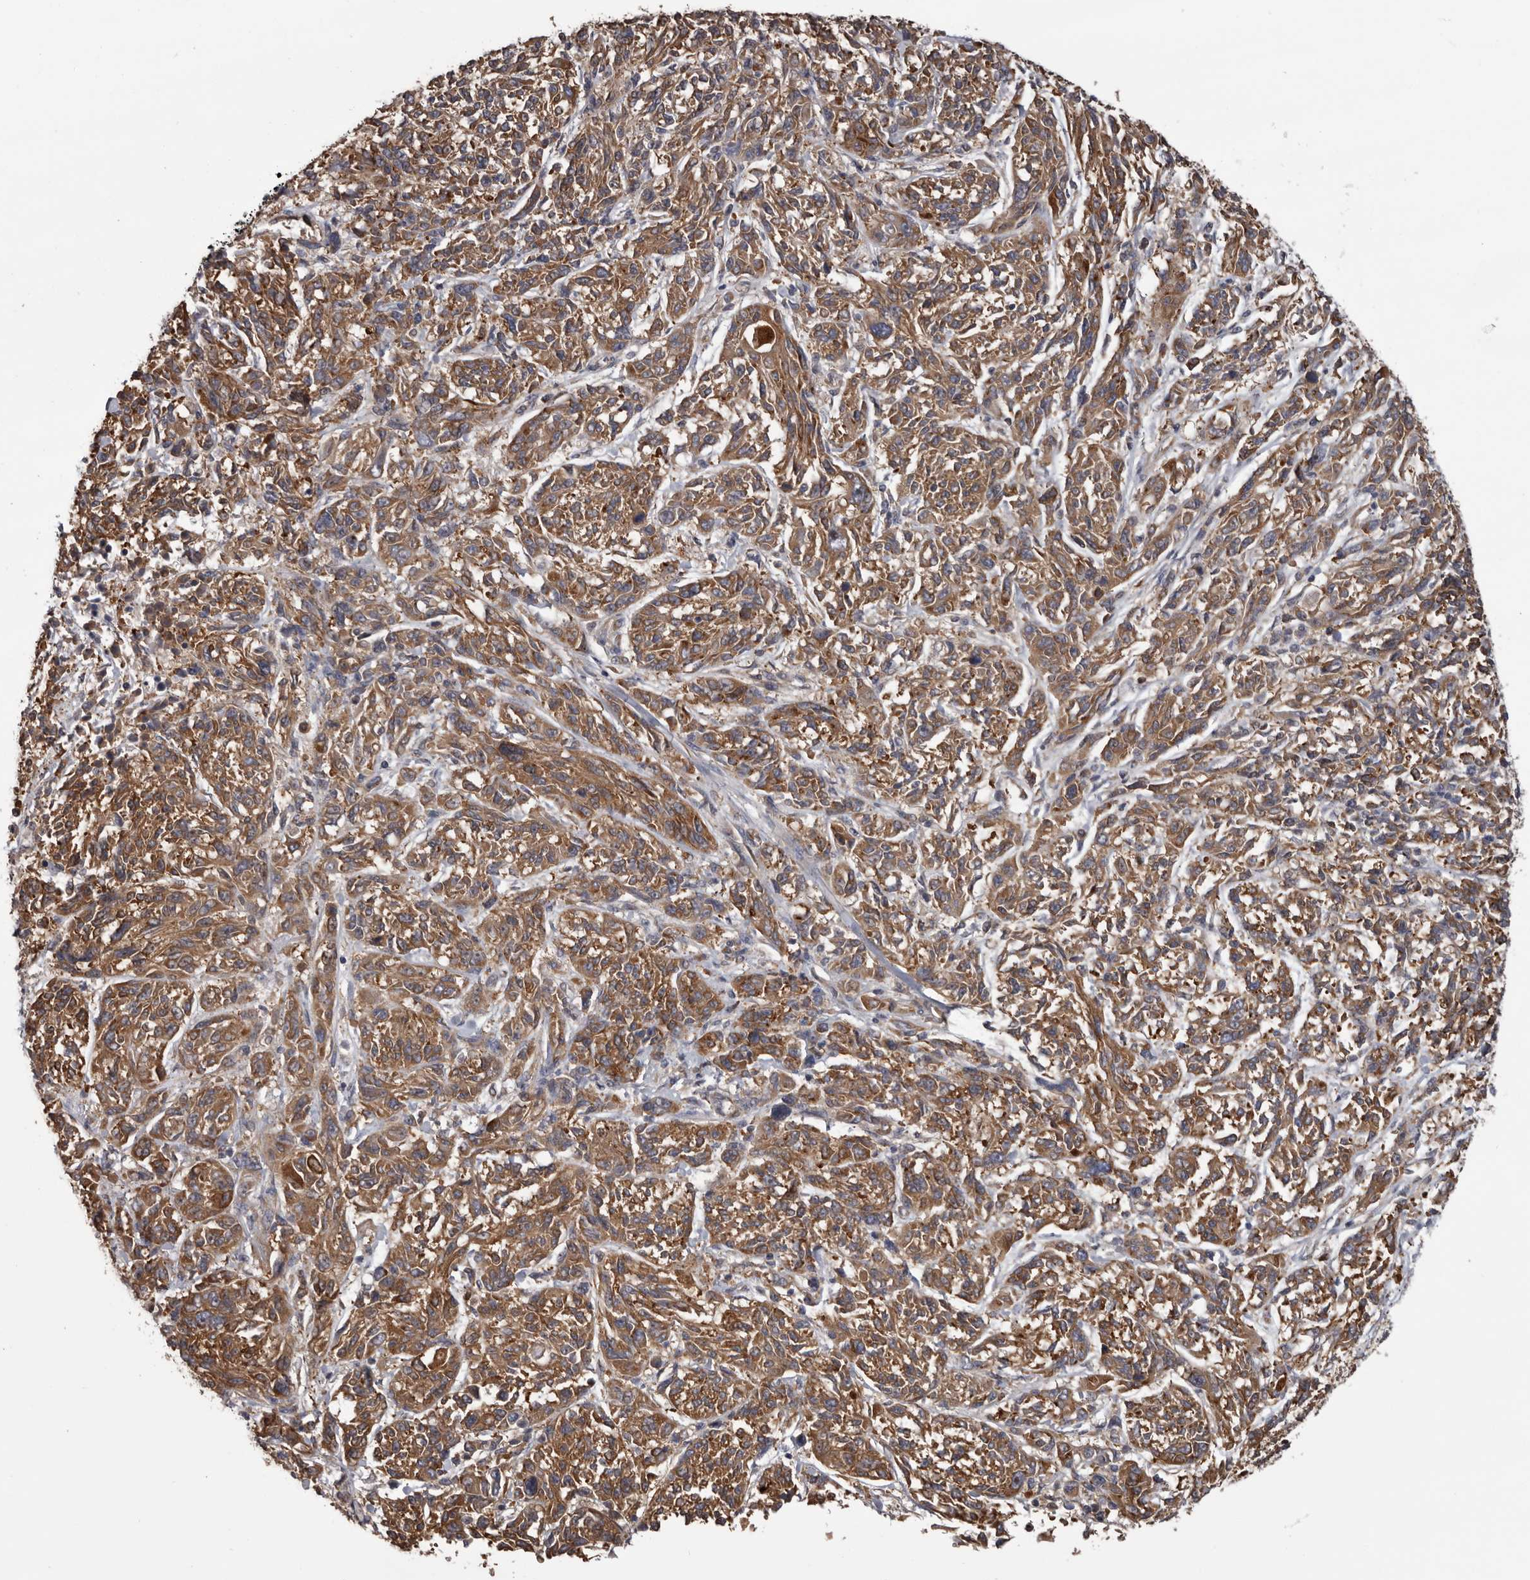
{"staining": {"intensity": "moderate", "quantity": ">75%", "location": "cytoplasmic/membranous"}, "tissue": "melanoma", "cell_type": "Tumor cells", "image_type": "cancer", "snomed": [{"axis": "morphology", "description": "Malignant melanoma, NOS"}, {"axis": "topography", "description": "Skin"}], "caption": "Immunohistochemical staining of melanoma exhibits medium levels of moderate cytoplasmic/membranous staining in about >75% of tumor cells. The protein is shown in brown color, while the nuclei are stained blue.", "gene": "DARS1", "patient": {"sex": "male", "age": 53}}